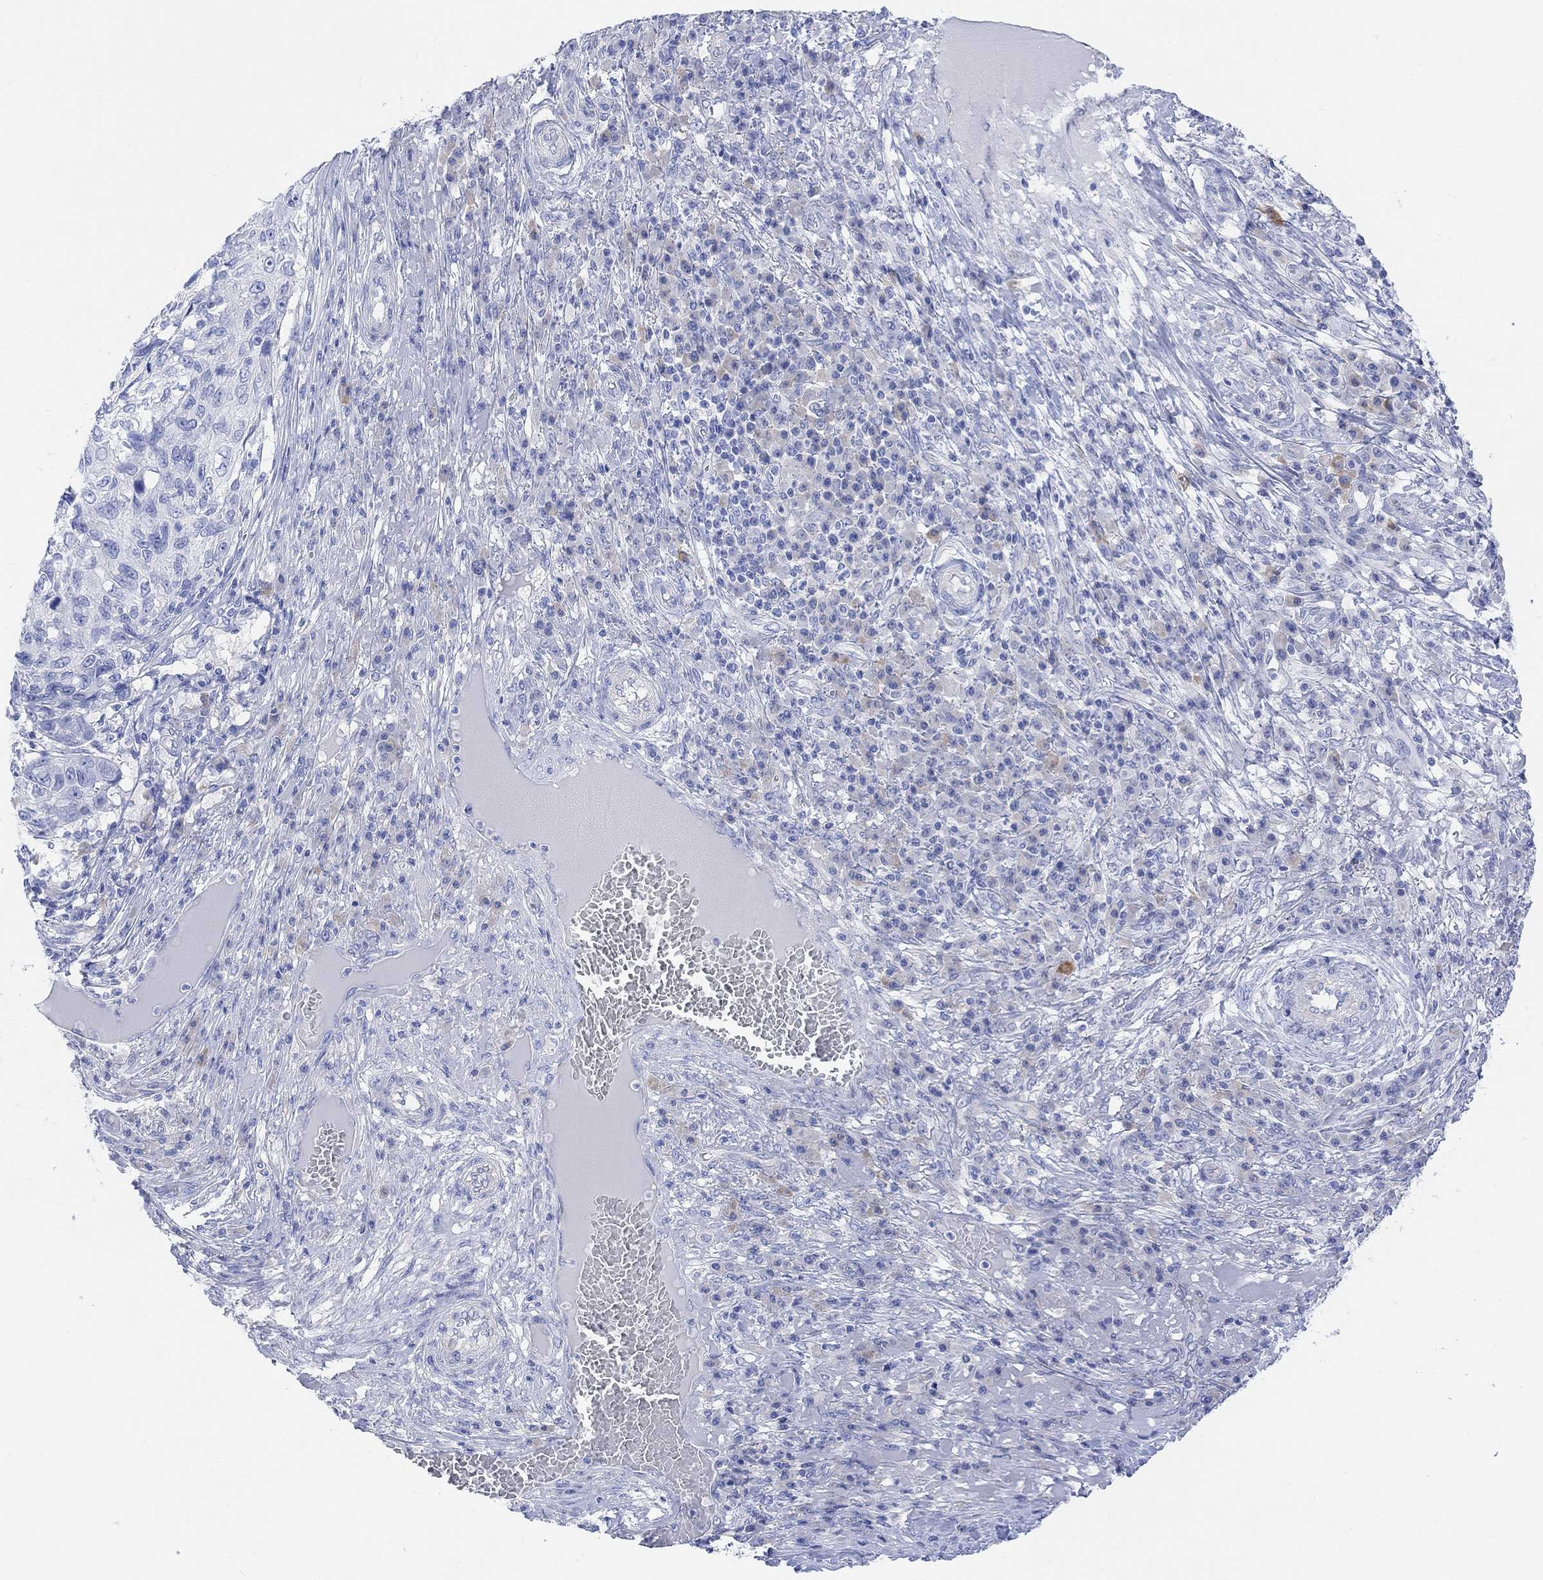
{"staining": {"intensity": "negative", "quantity": "none", "location": "none"}, "tissue": "skin cancer", "cell_type": "Tumor cells", "image_type": "cancer", "snomed": [{"axis": "morphology", "description": "Squamous cell carcinoma, NOS"}, {"axis": "topography", "description": "Skin"}], "caption": "Immunohistochemistry (IHC) photomicrograph of neoplastic tissue: squamous cell carcinoma (skin) stained with DAB exhibits no significant protein positivity in tumor cells. The staining is performed using DAB brown chromogen with nuclei counter-stained in using hematoxylin.", "gene": "GNG13", "patient": {"sex": "male", "age": 92}}